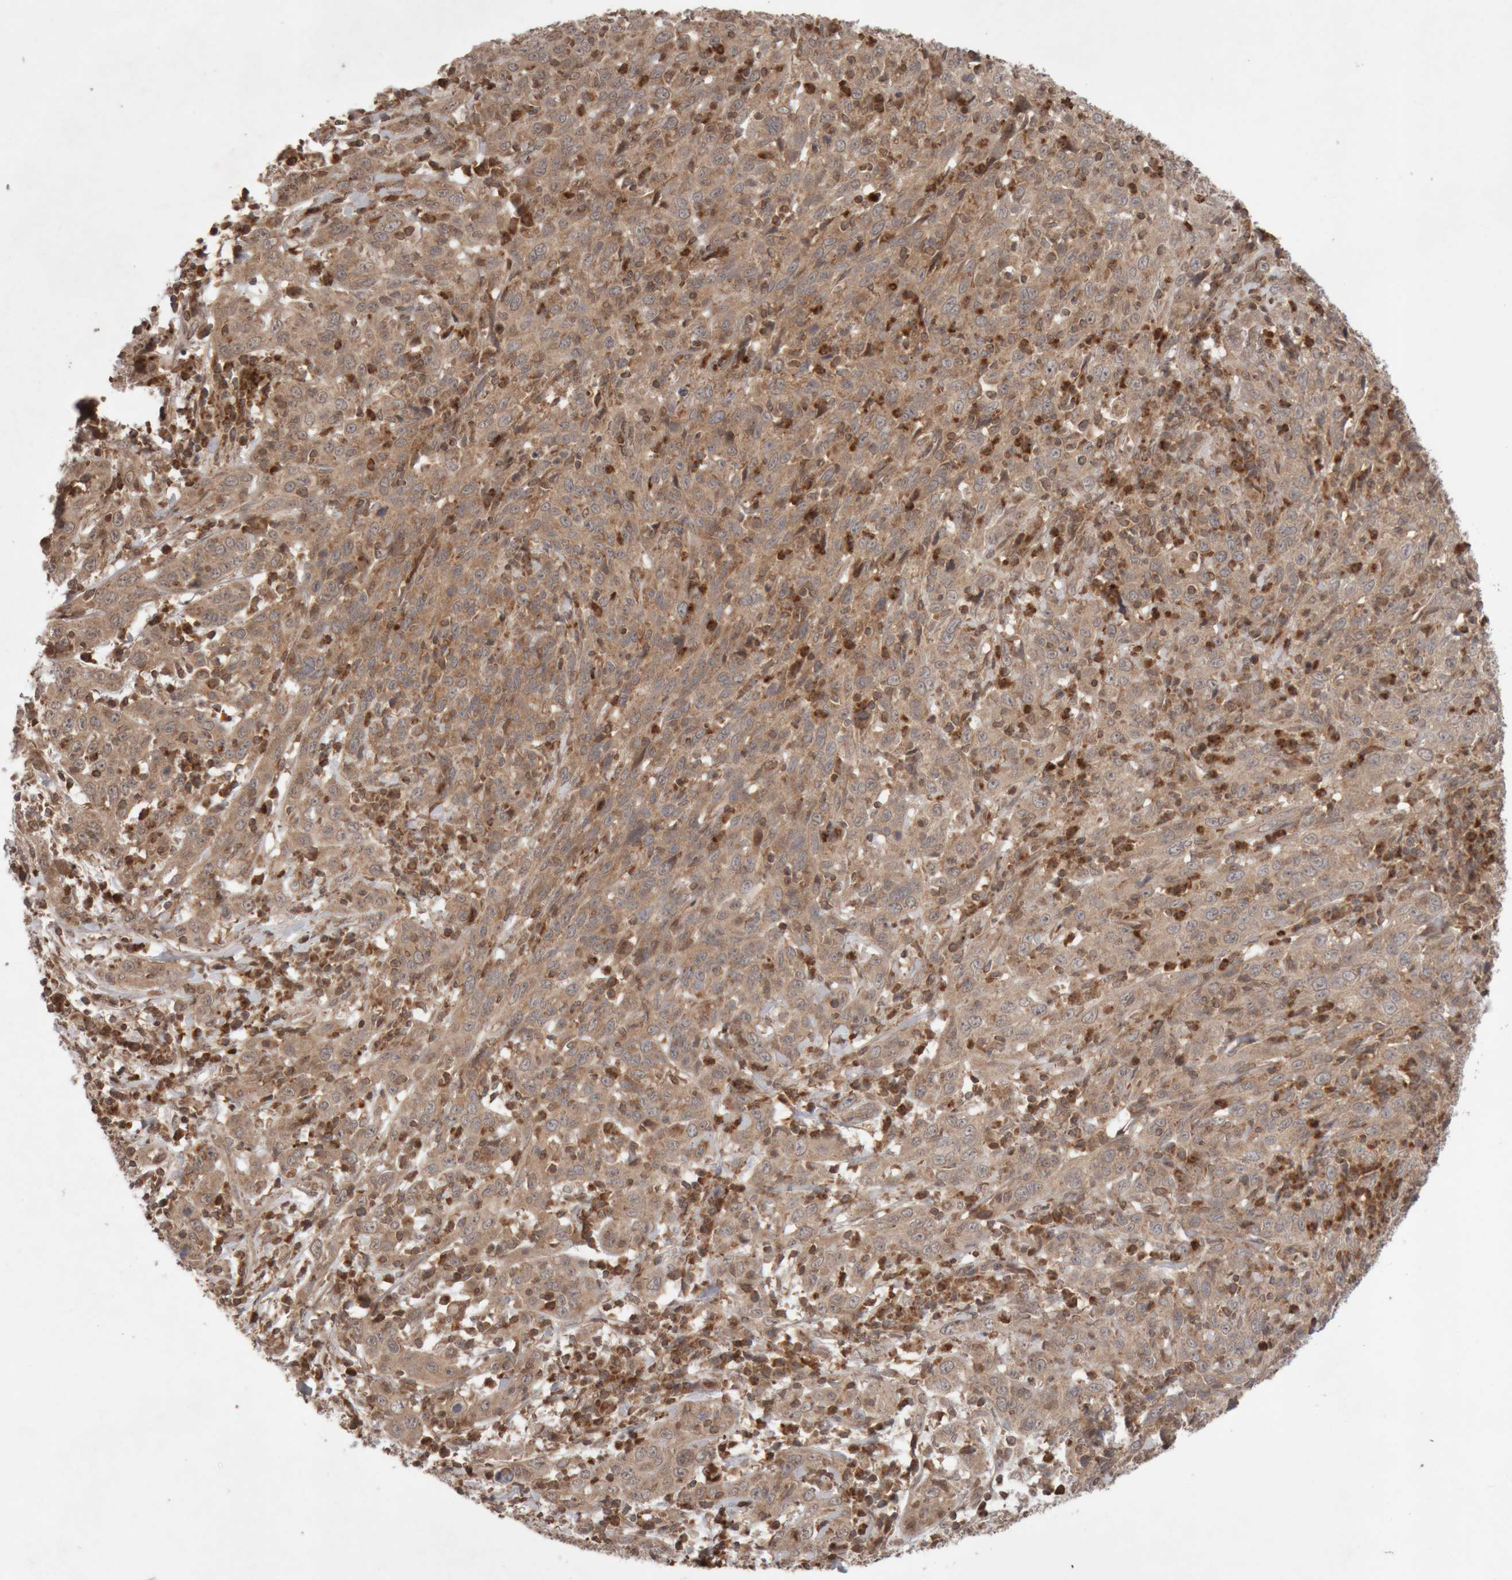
{"staining": {"intensity": "moderate", "quantity": ">75%", "location": "cytoplasmic/membranous"}, "tissue": "cervical cancer", "cell_type": "Tumor cells", "image_type": "cancer", "snomed": [{"axis": "morphology", "description": "Squamous cell carcinoma, NOS"}, {"axis": "topography", "description": "Cervix"}], "caption": "A medium amount of moderate cytoplasmic/membranous expression is appreciated in approximately >75% of tumor cells in cervical squamous cell carcinoma tissue.", "gene": "KIF21B", "patient": {"sex": "female", "age": 46}}